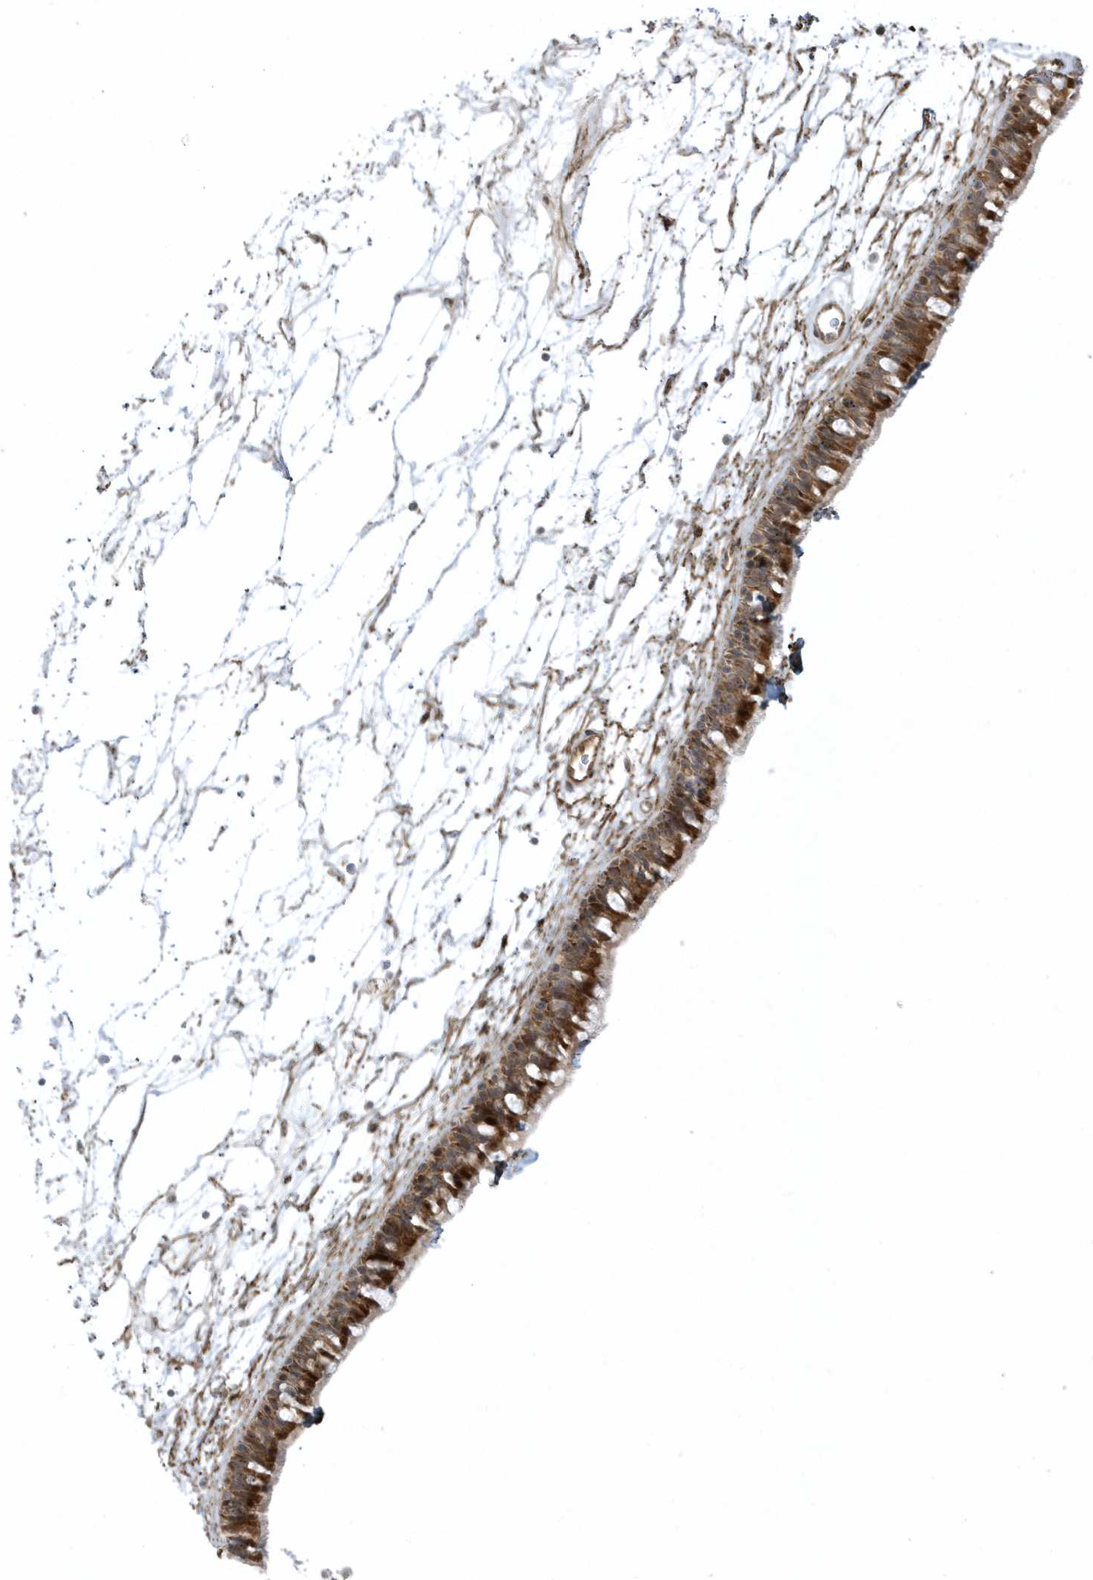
{"staining": {"intensity": "strong", "quantity": ">75%", "location": "cytoplasmic/membranous"}, "tissue": "nasopharynx", "cell_type": "Respiratory epithelial cells", "image_type": "normal", "snomed": [{"axis": "morphology", "description": "Normal tissue, NOS"}, {"axis": "topography", "description": "Nasopharynx"}], "caption": "Protein staining by IHC shows strong cytoplasmic/membranous staining in about >75% of respiratory epithelial cells in benign nasopharynx.", "gene": "MASP2", "patient": {"sex": "male", "age": 64}}